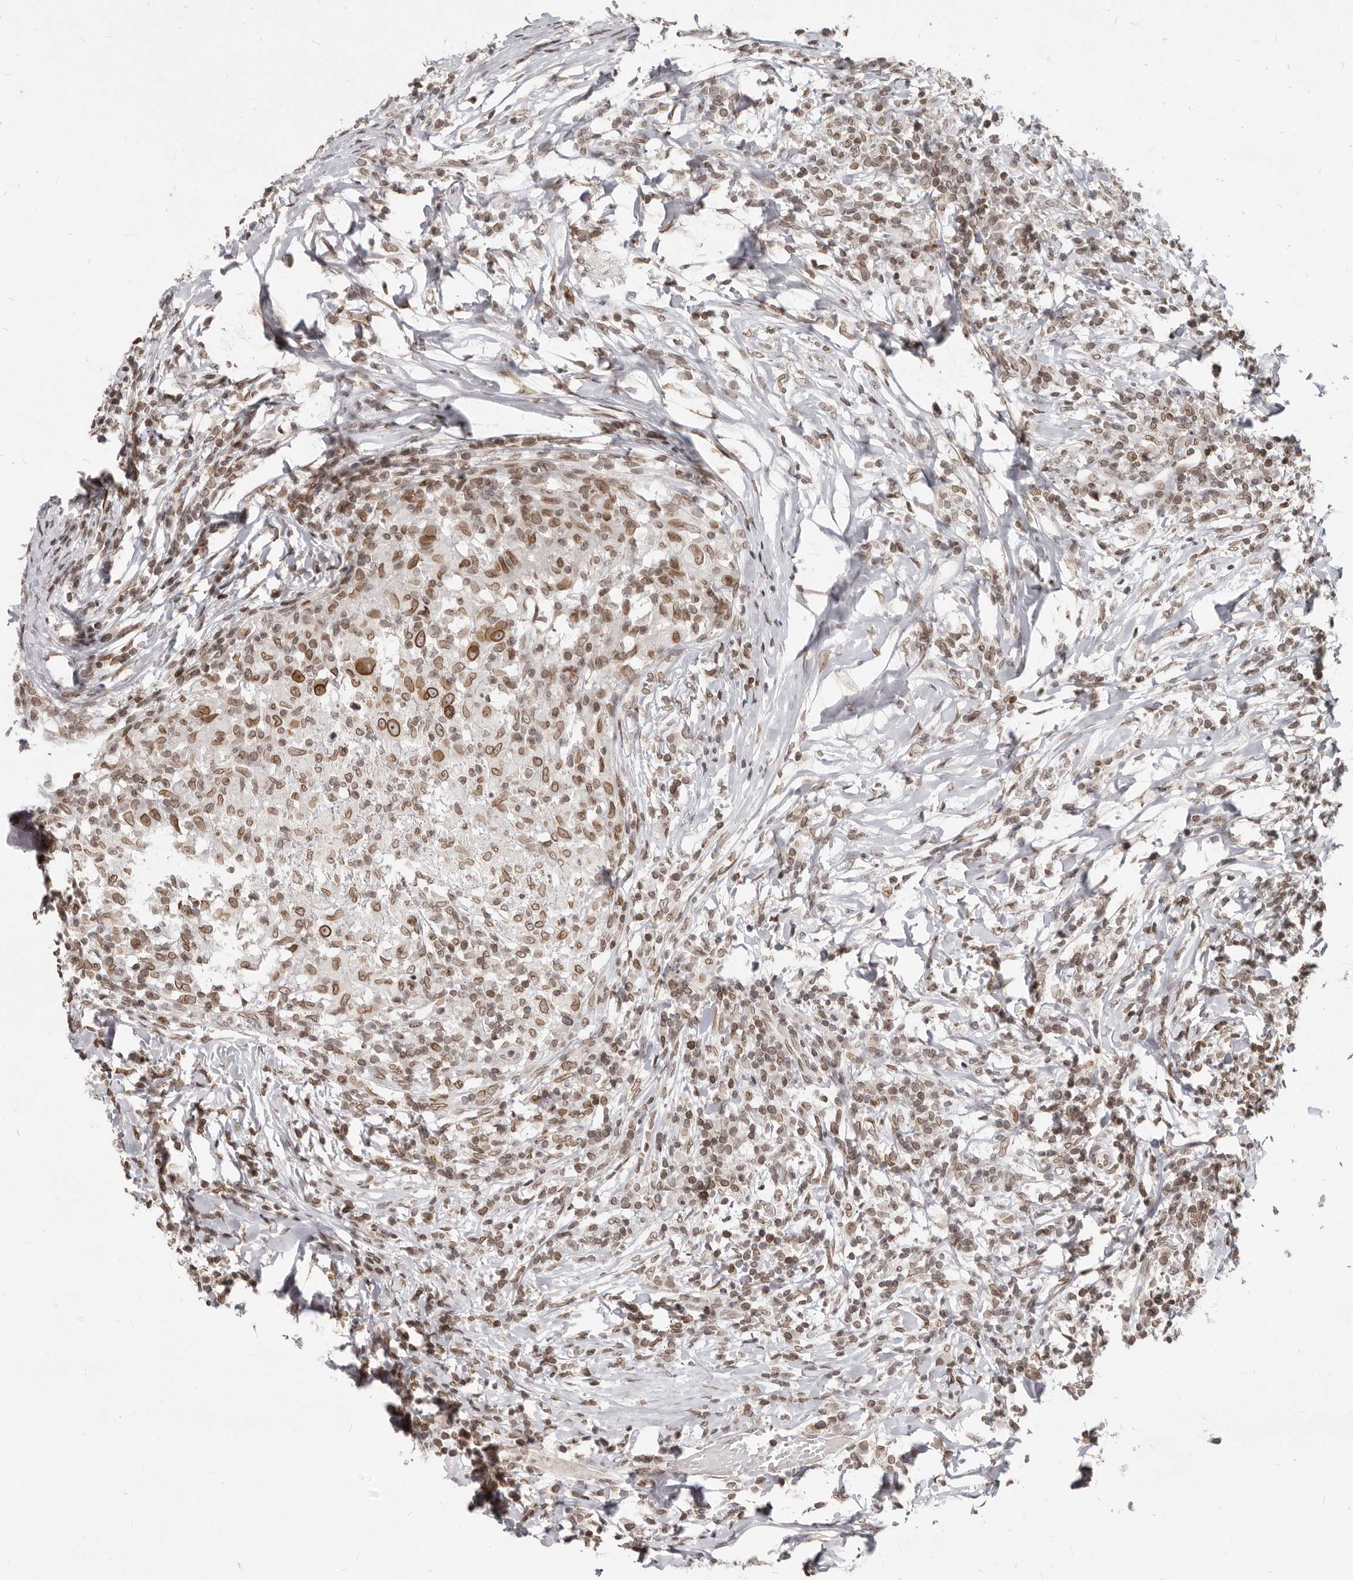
{"staining": {"intensity": "moderate", "quantity": ">75%", "location": "cytoplasmic/membranous,nuclear"}, "tissue": "head and neck cancer", "cell_type": "Tumor cells", "image_type": "cancer", "snomed": [{"axis": "morphology", "description": "Adenocarcinoma, NOS"}, {"axis": "topography", "description": "Salivary gland"}, {"axis": "topography", "description": "Head-Neck"}], "caption": "Head and neck cancer (adenocarcinoma) stained with immunohistochemistry demonstrates moderate cytoplasmic/membranous and nuclear expression in about >75% of tumor cells.", "gene": "NUP153", "patient": {"sex": "female", "age": 65}}